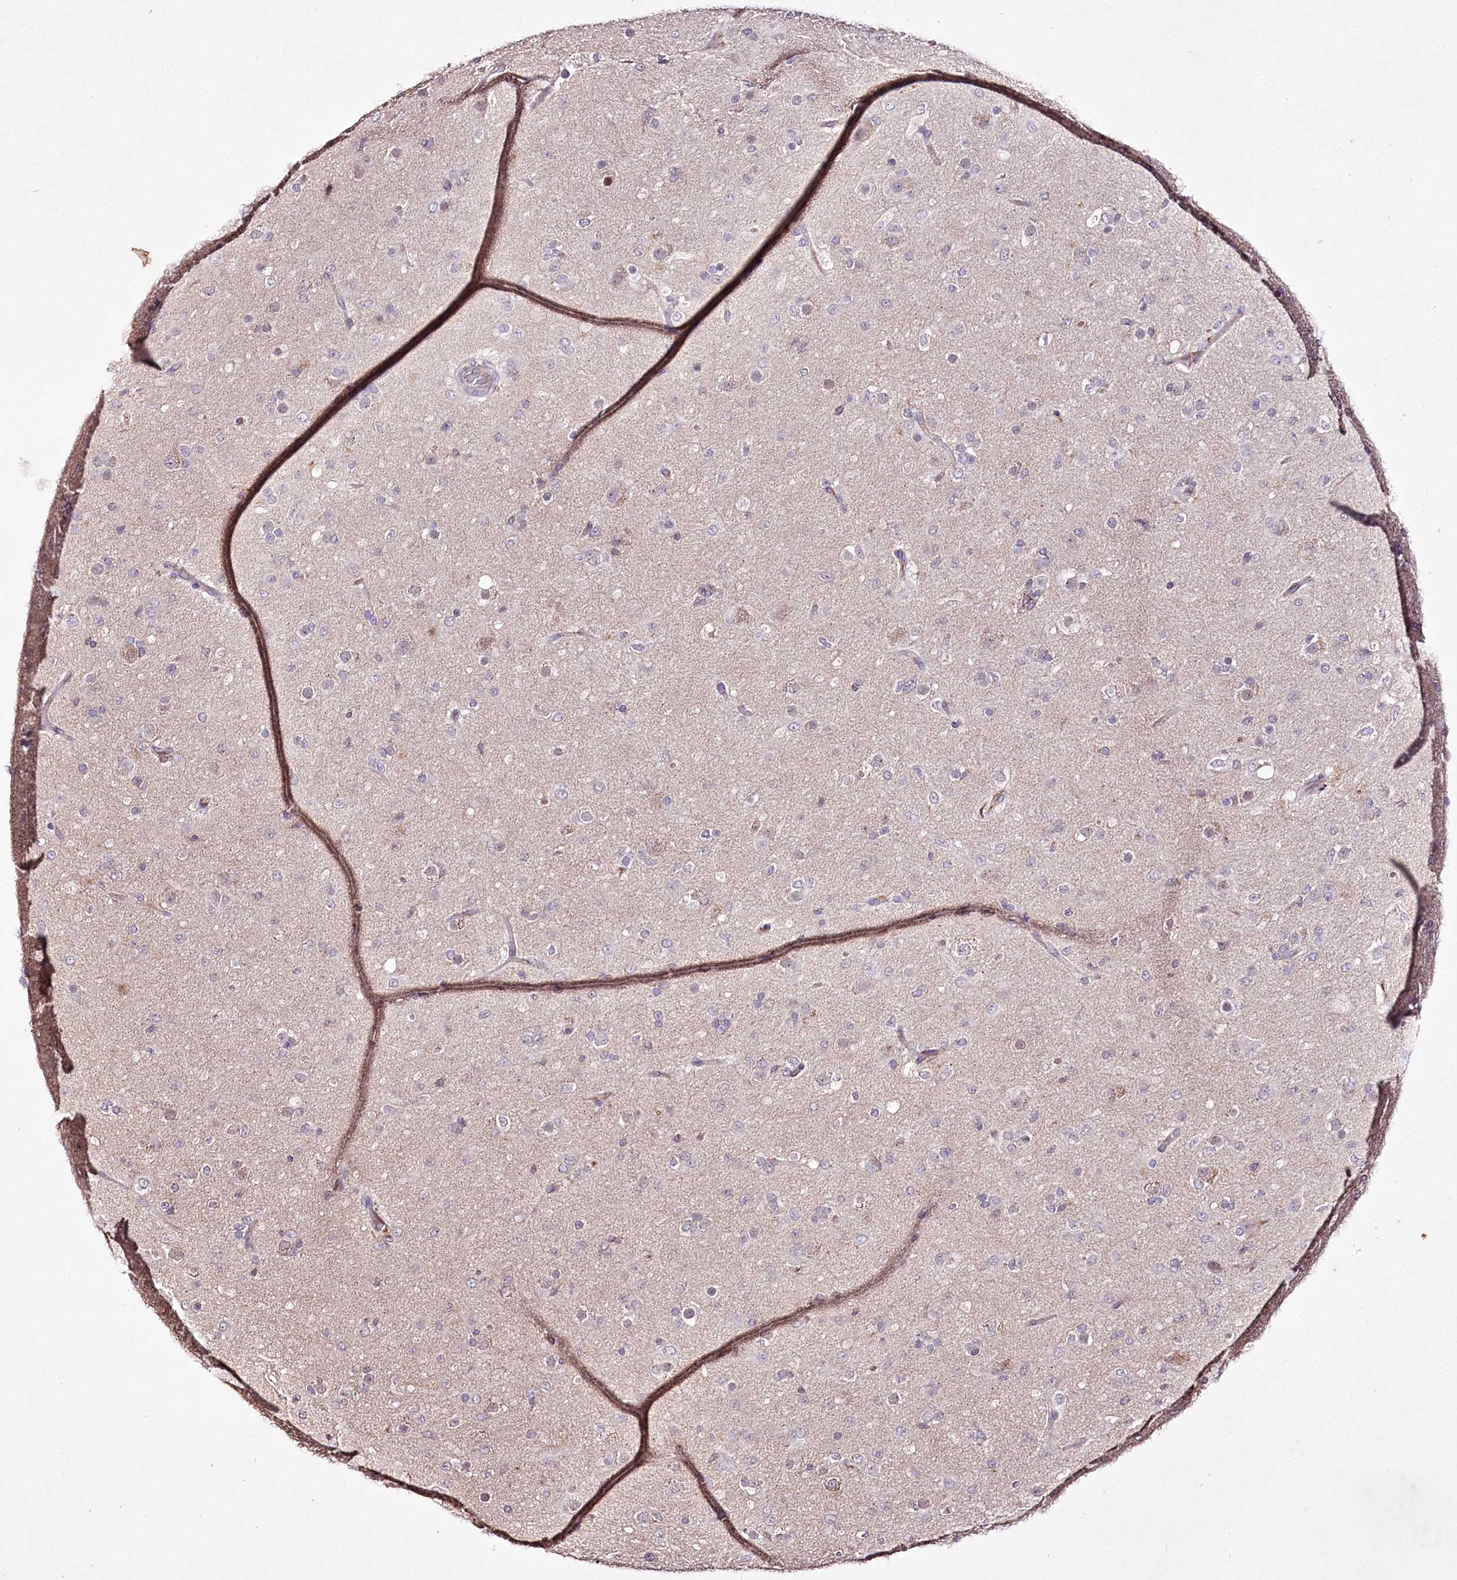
{"staining": {"intensity": "negative", "quantity": "none", "location": "none"}, "tissue": "glioma", "cell_type": "Tumor cells", "image_type": "cancer", "snomed": [{"axis": "morphology", "description": "Glioma, malignant, Low grade"}, {"axis": "topography", "description": "Brain"}], "caption": "A high-resolution photomicrograph shows IHC staining of glioma, which demonstrates no significant positivity in tumor cells.", "gene": "ENPP1", "patient": {"sex": "male", "age": 65}}